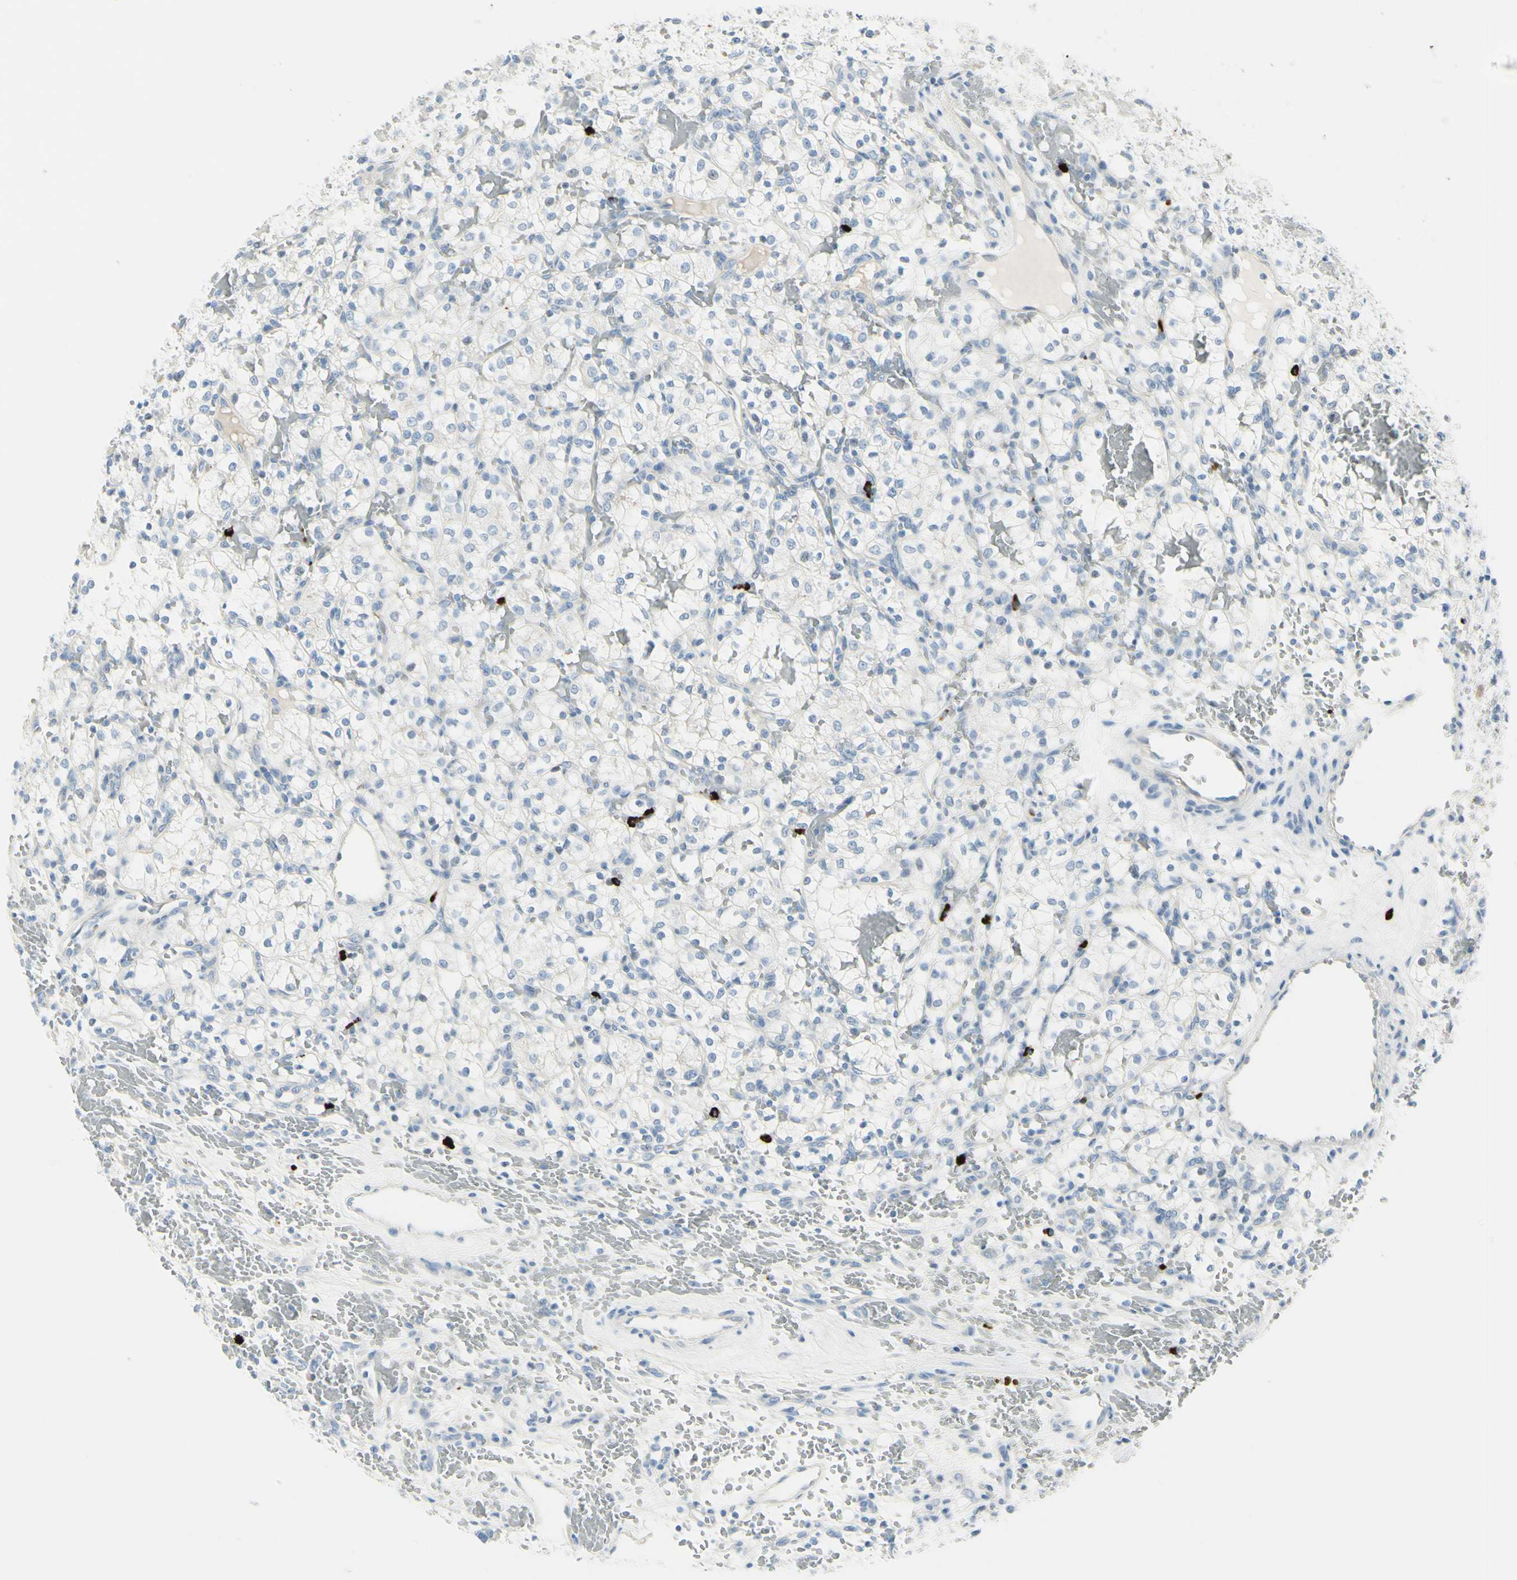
{"staining": {"intensity": "negative", "quantity": "none", "location": "none"}, "tissue": "renal cancer", "cell_type": "Tumor cells", "image_type": "cancer", "snomed": [{"axis": "morphology", "description": "Adenocarcinoma, NOS"}, {"axis": "topography", "description": "Kidney"}], "caption": "This is an immunohistochemistry micrograph of renal cancer (adenocarcinoma). There is no expression in tumor cells.", "gene": "DLG4", "patient": {"sex": "female", "age": 60}}